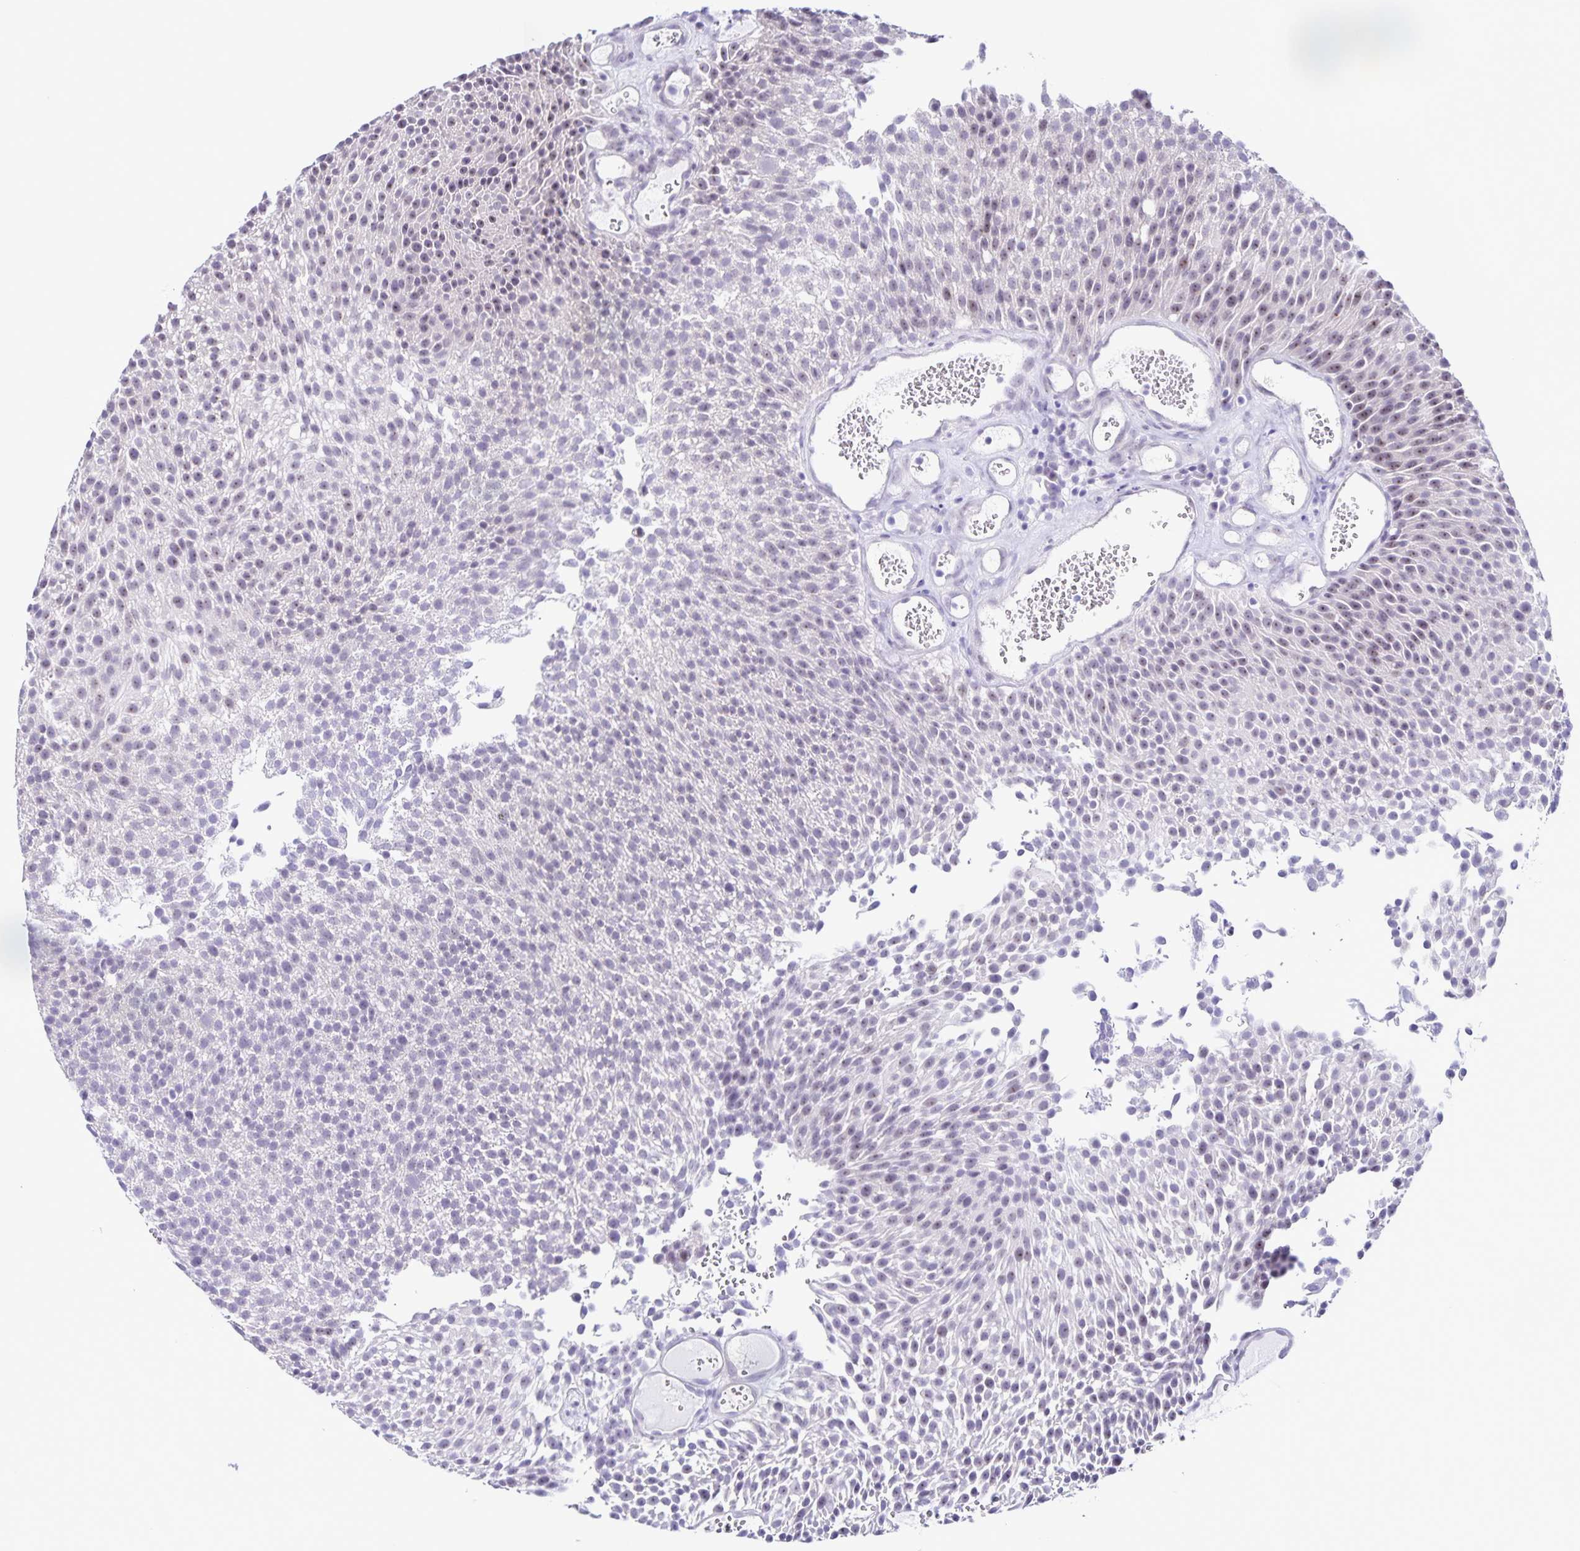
{"staining": {"intensity": "weak", "quantity": "25%-75%", "location": "nuclear"}, "tissue": "urothelial cancer", "cell_type": "Tumor cells", "image_type": "cancer", "snomed": [{"axis": "morphology", "description": "Urothelial carcinoma, Low grade"}, {"axis": "topography", "description": "Urinary bladder"}], "caption": "Urothelial cancer tissue displays weak nuclear positivity in approximately 25%-75% of tumor cells, visualized by immunohistochemistry. Nuclei are stained in blue.", "gene": "FAM170A", "patient": {"sex": "female", "age": 79}}